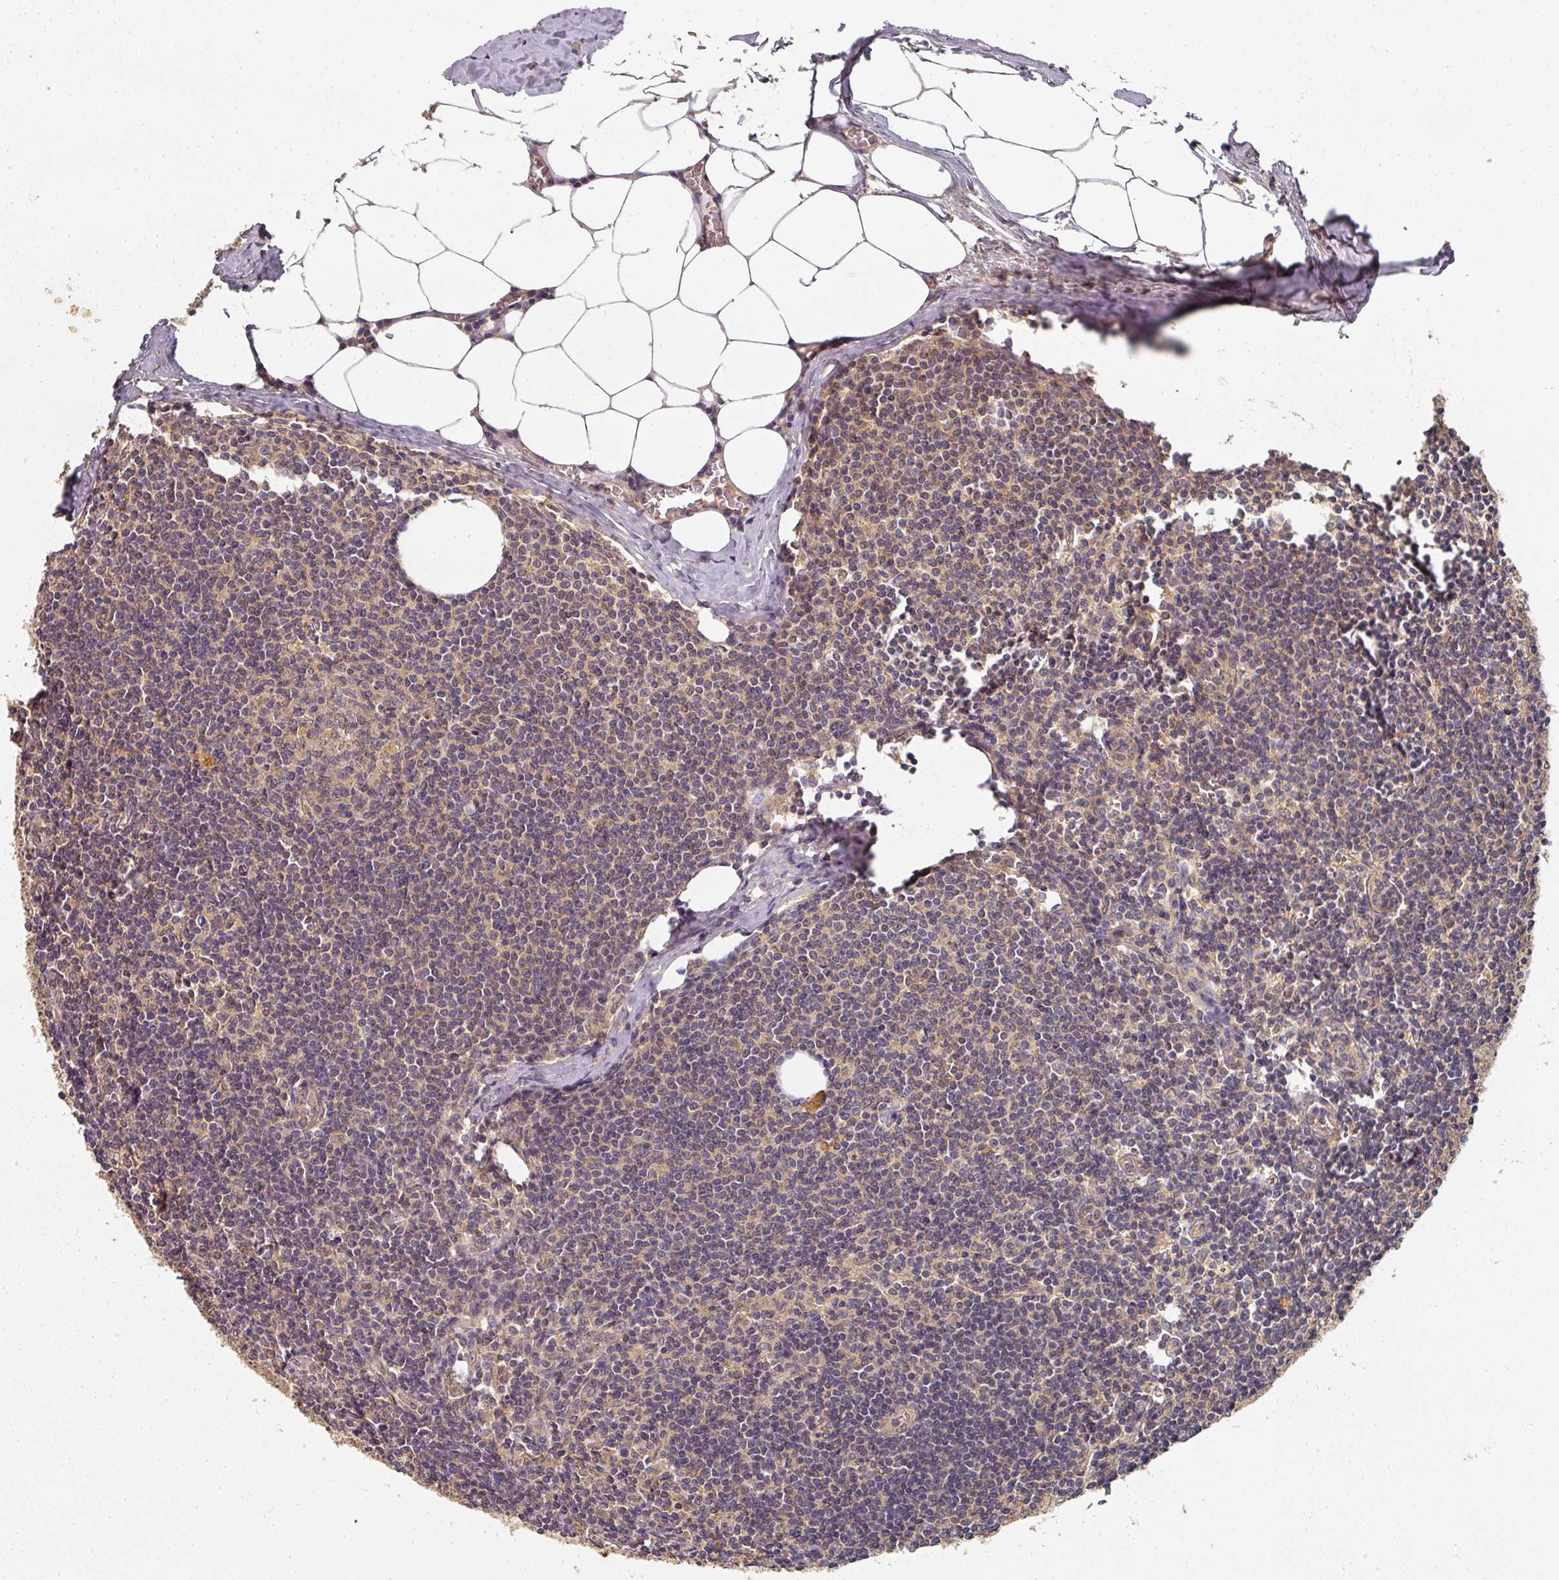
{"staining": {"intensity": "weak", "quantity": "25%-75%", "location": "cytoplasmic/membranous"}, "tissue": "lymph node", "cell_type": "Germinal center cells", "image_type": "normal", "snomed": [{"axis": "morphology", "description": "Normal tissue, NOS"}, {"axis": "topography", "description": "Lymph node"}], "caption": "A micrograph showing weak cytoplasmic/membranous staining in about 25%-75% of germinal center cells in benign lymph node, as visualized by brown immunohistochemical staining.", "gene": "EXTL3", "patient": {"sex": "female", "age": 59}}